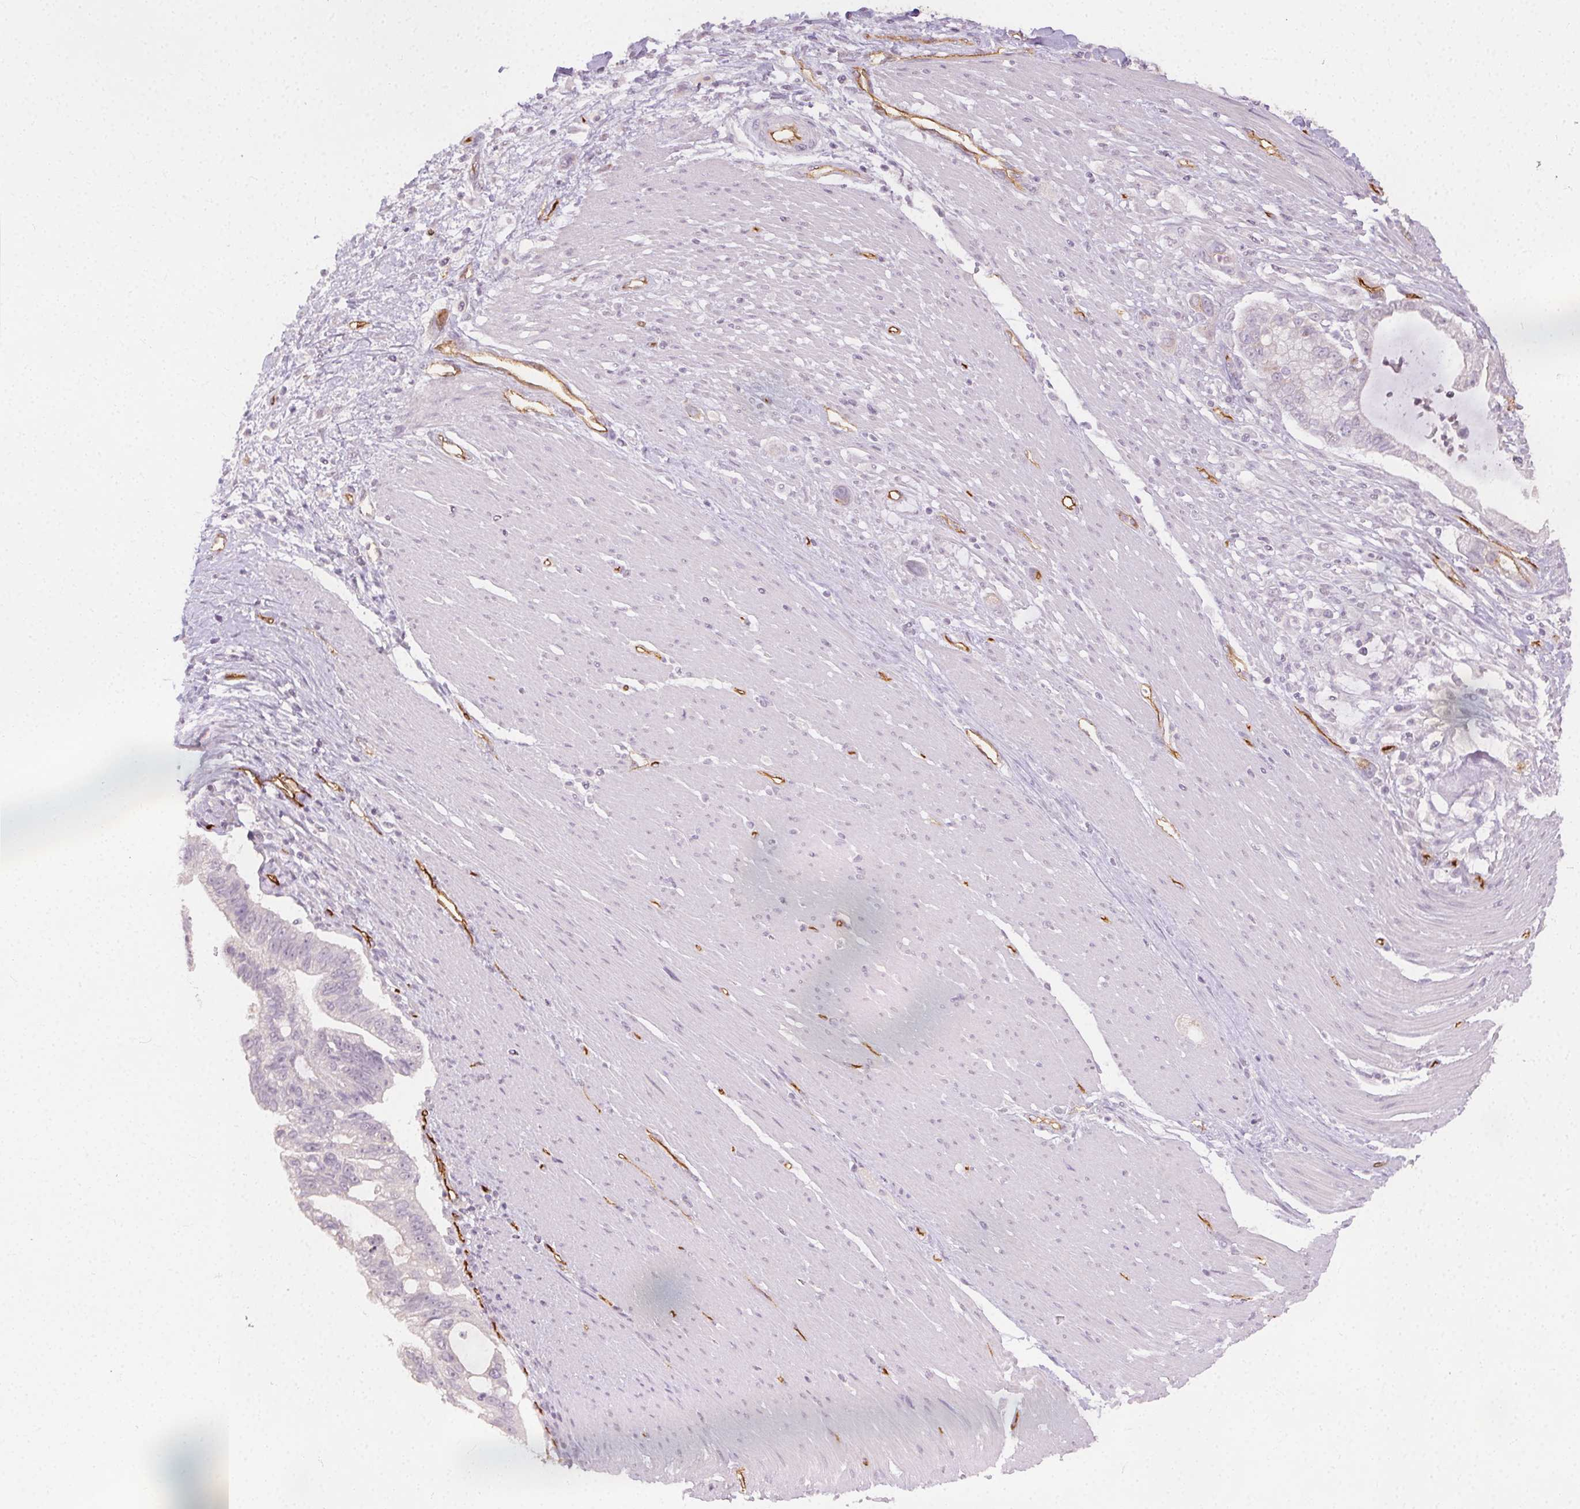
{"staining": {"intensity": "negative", "quantity": "none", "location": "none"}, "tissue": "pancreatic cancer", "cell_type": "Tumor cells", "image_type": "cancer", "snomed": [{"axis": "morphology", "description": "Adenocarcinoma, NOS"}, {"axis": "topography", "description": "Pancreas"}], "caption": "Immunohistochemistry (IHC) image of neoplastic tissue: human pancreatic adenocarcinoma stained with DAB reveals no significant protein positivity in tumor cells.", "gene": "PODXL", "patient": {"sex": "male", "age": 70}}